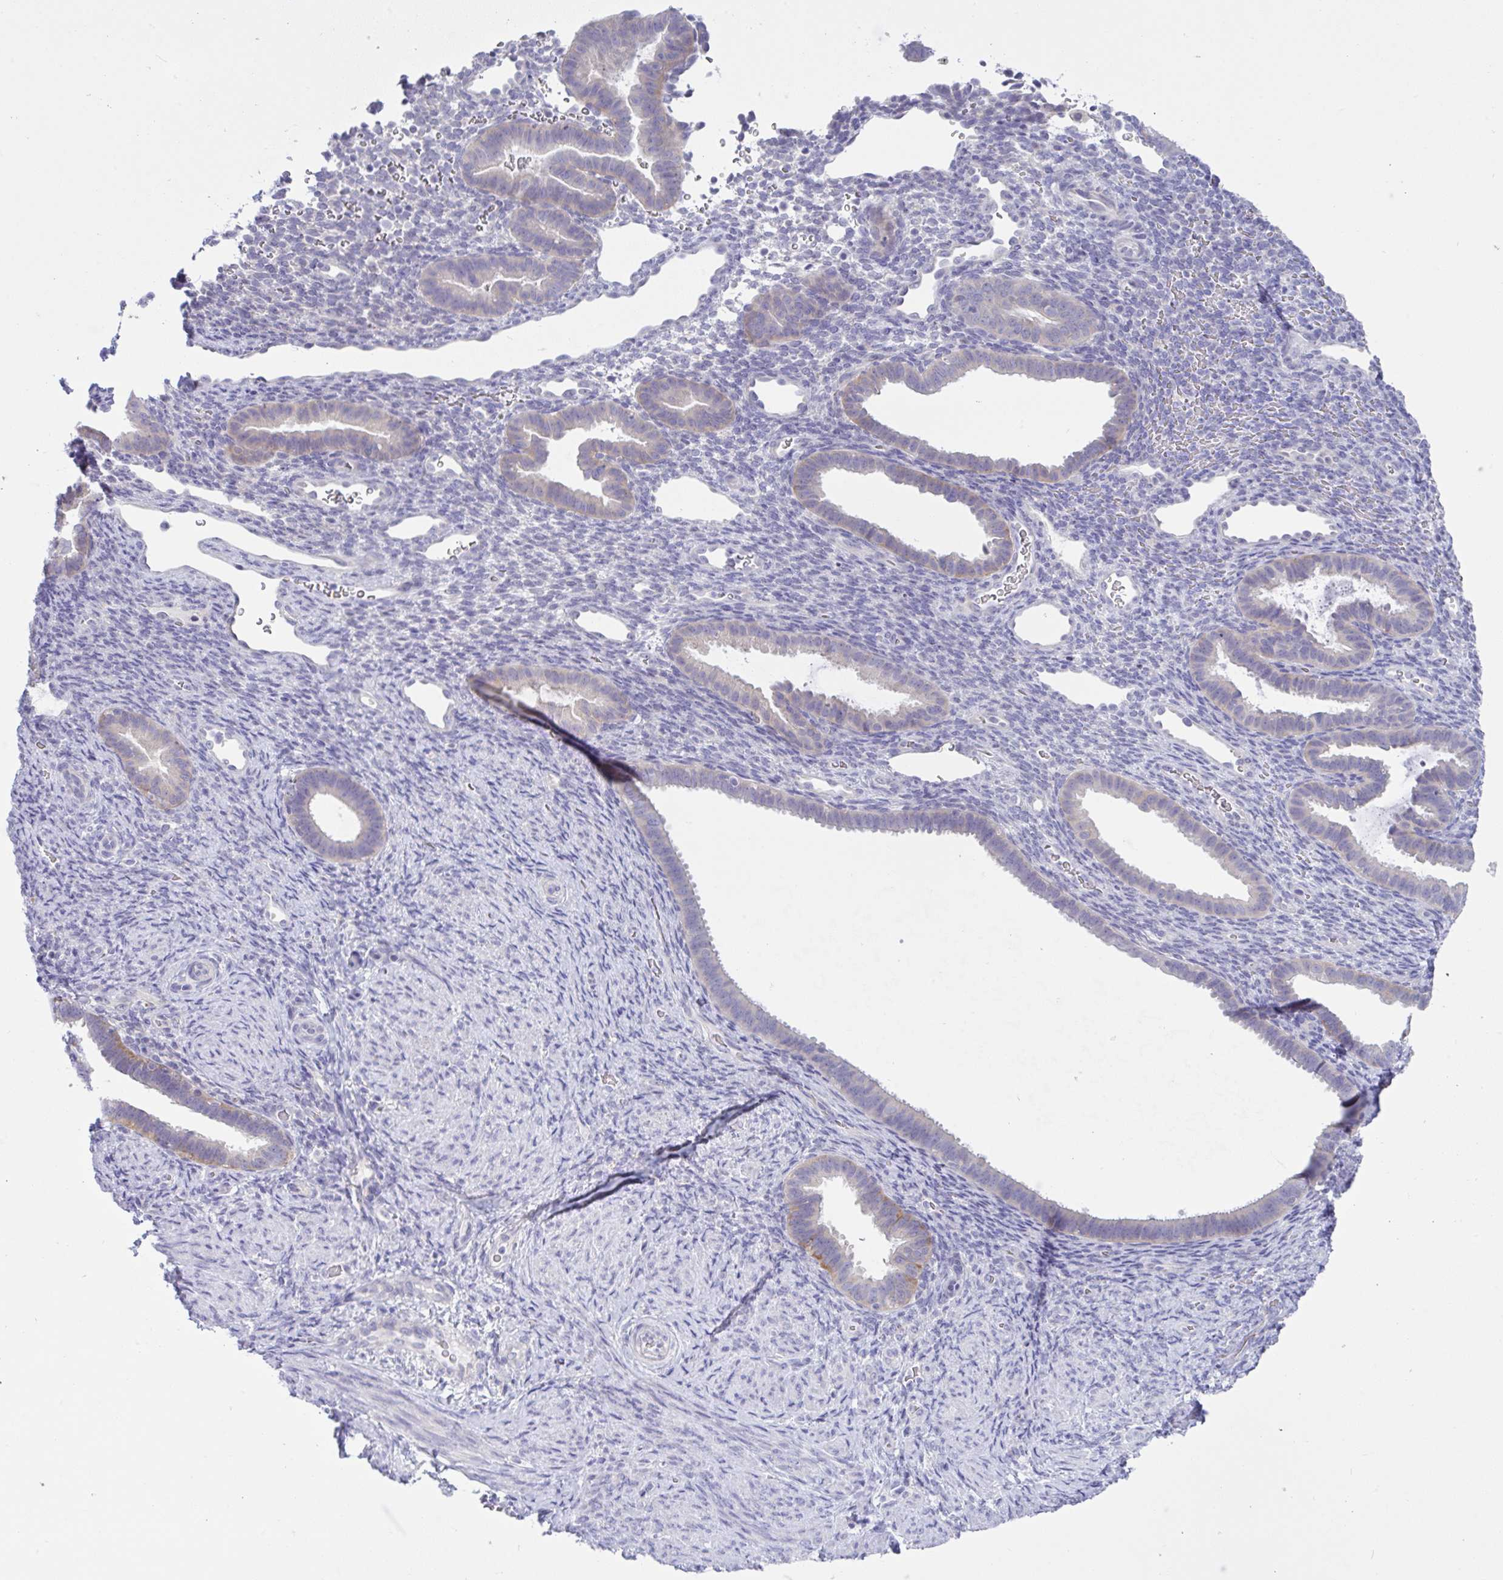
{"staining": {"intensity": "negative", "quantity": "none", "location": "none"}, "tissue": "endometrium", "cell_type": "Cells in endometrial stroma", "image_type": "normal", "snomed": [{"axis": "morphology", "description": "Normal tissue, NOS"}, {"axis": "topography", "description": "Endometrium"}], "caption": "IHC of normal human endometrium shows no expression in cells in endometrial stroma. The staining was performed using DAB (3,3'-diaminobenzidine) to visualize the protein expression in brown, while the nuclei were stained in blue with hematoxylin (Magnification: 20x).", "gene": "TMEM41A", "patient": {"sex": "female", "age": 34}}